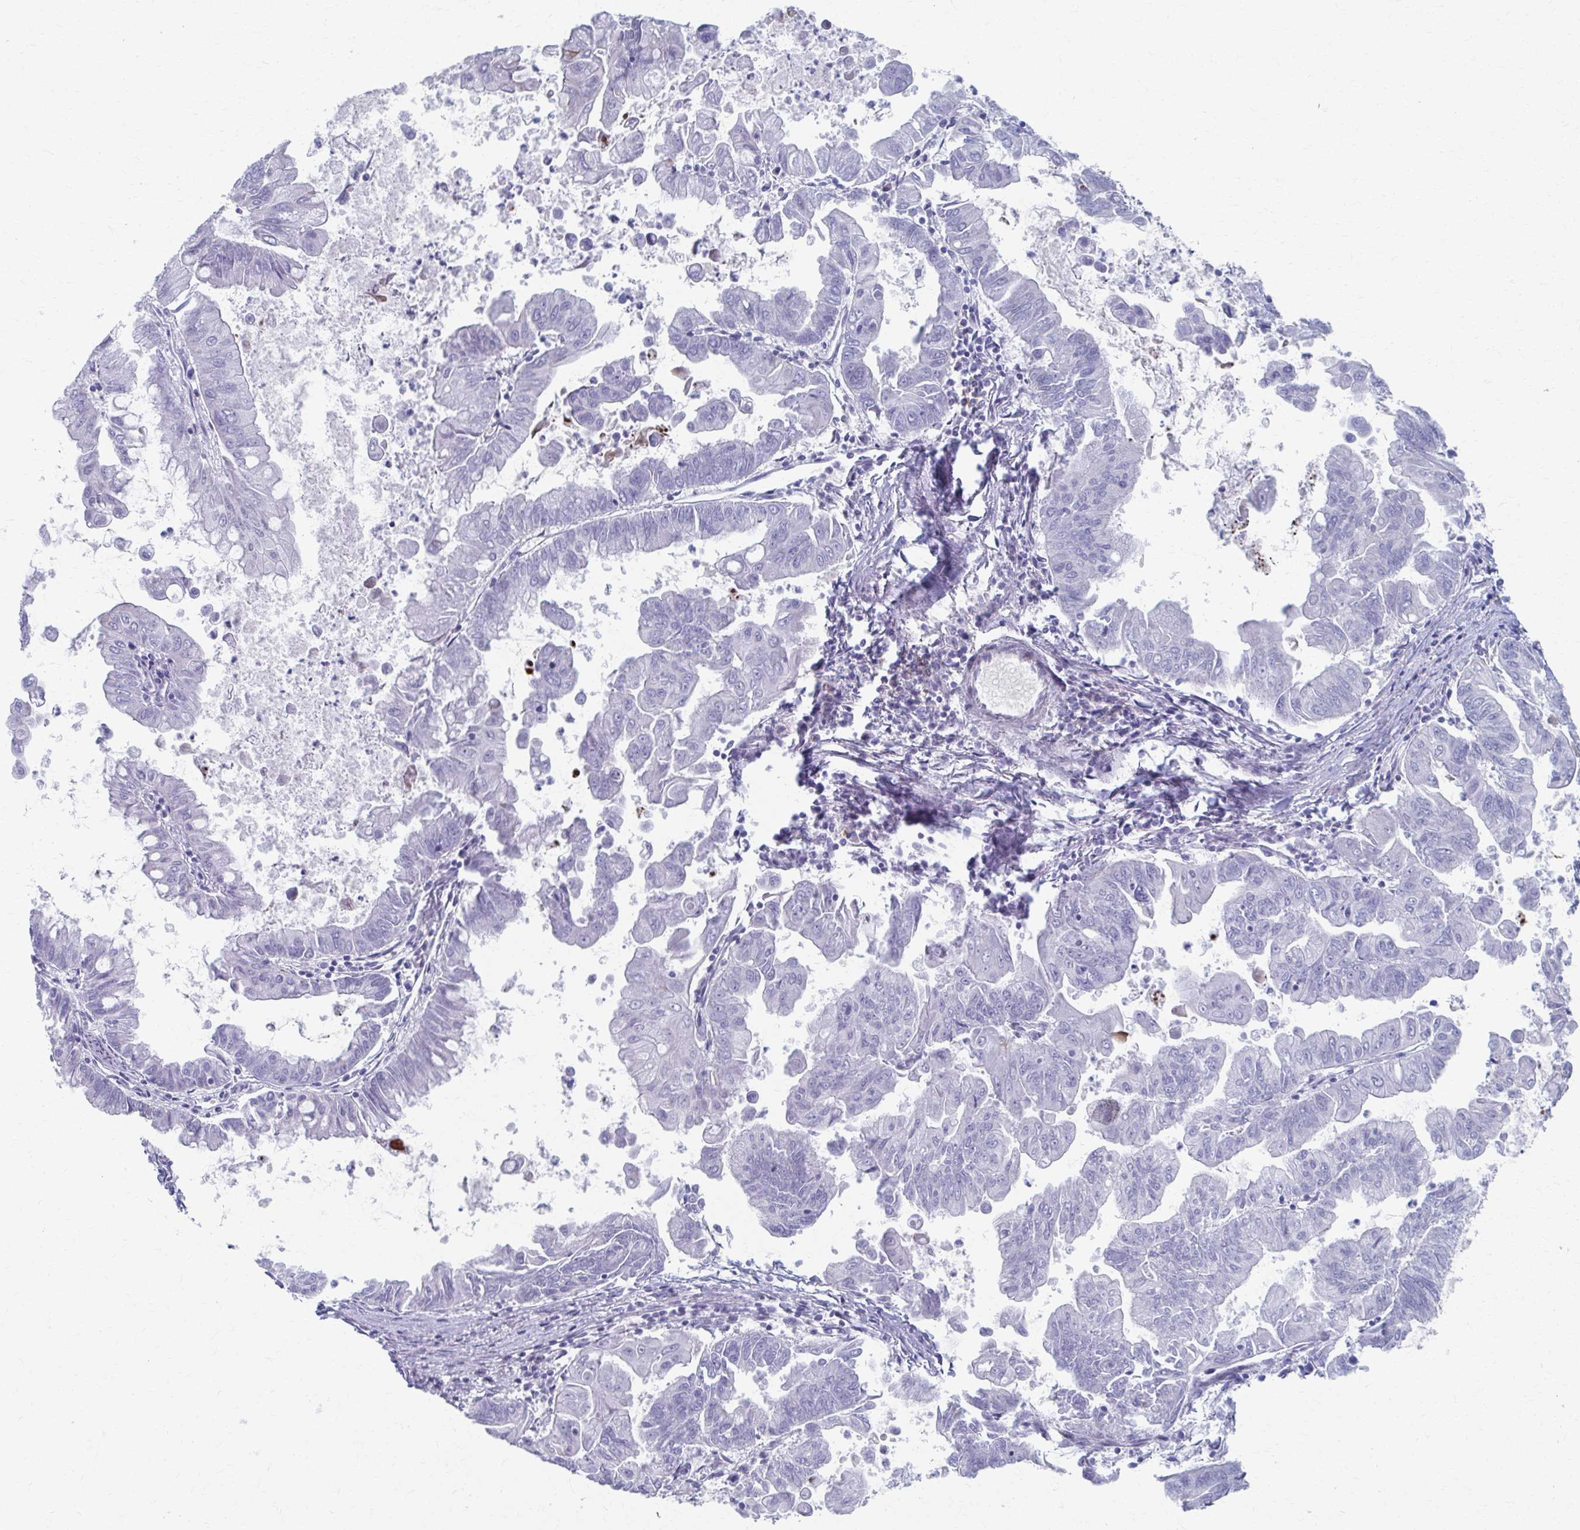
{"staining": {"intensity": "negative", "quantity": "none", "location": "none"}, "tissue": "stomach cancer", "cell_type": "Tumor cells", "image_type": "cancer", "snomed": [{"axis": "morphology", "description": "Adenocarcinoma, NOS"}, {"axis": "topography", "description": "Stomach, upper"}], "caption": "Image shows no protein positivity in tumor cells of stomach adenocarcinoma tissue.", "gene": "ABHD16B", "patient": {"sex": "male", "age": 80}}